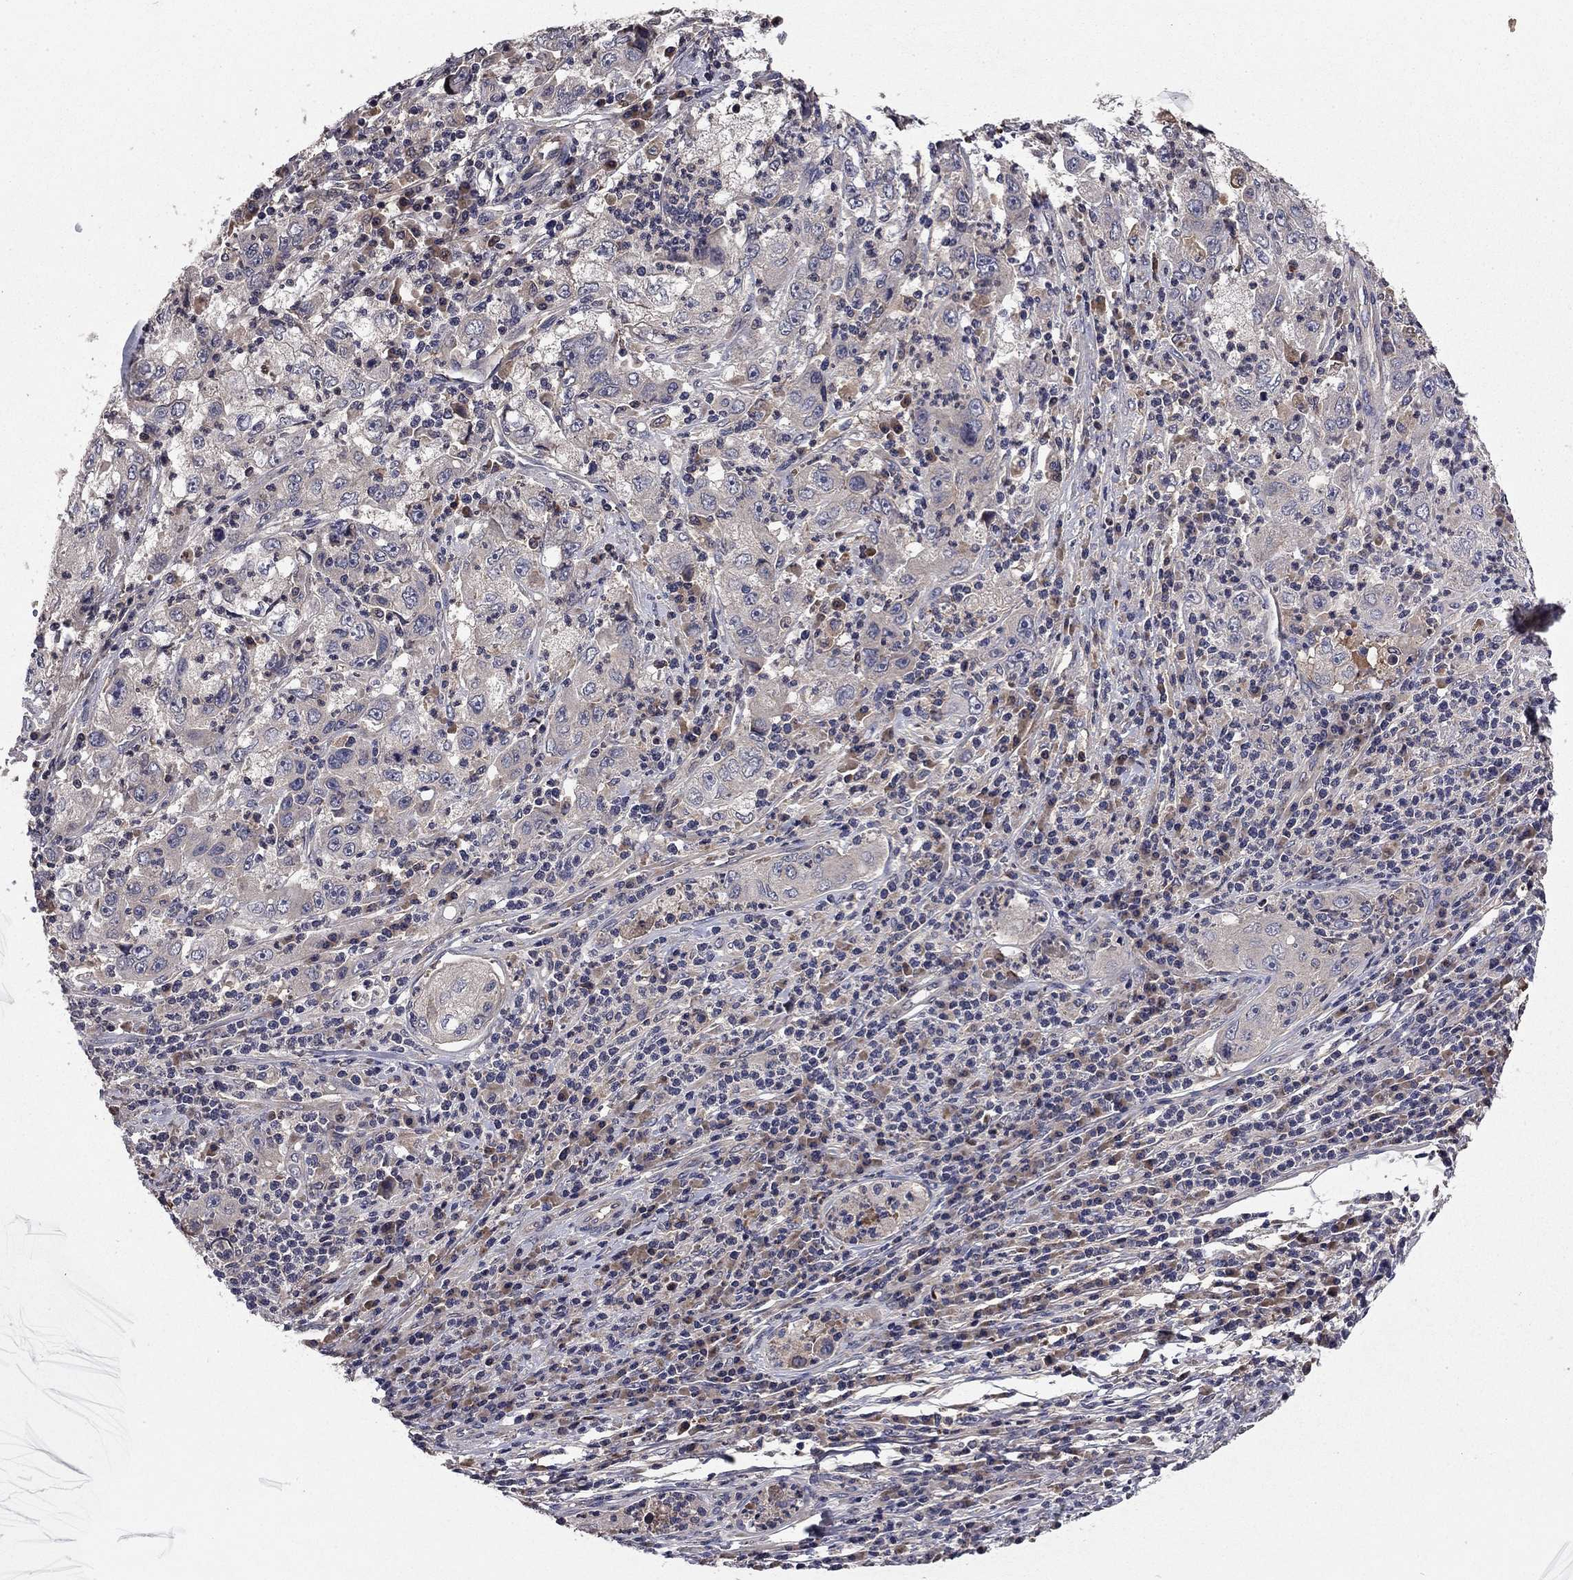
{"staining": {"intensity": "negative", "quantity": "none", "location": "none"}, "tissue": "cervical cancer", "cell_type": "Tumor cells", "image_type": "cancer", "snomed": [{"axis": "morphology", "description": "Squamous cell carcinoma, NOS"}, {"axis": "topography", "description": "Cervix"}], "caption": "Cervical squamous cell carcinoma was stained to show a protein in brown. There is no significant positivity in tumor cells. (IHC, brightfield microscopy, high magnification).", "gene": "PROS1", "patient": {"sex": "female", "age": 36}}